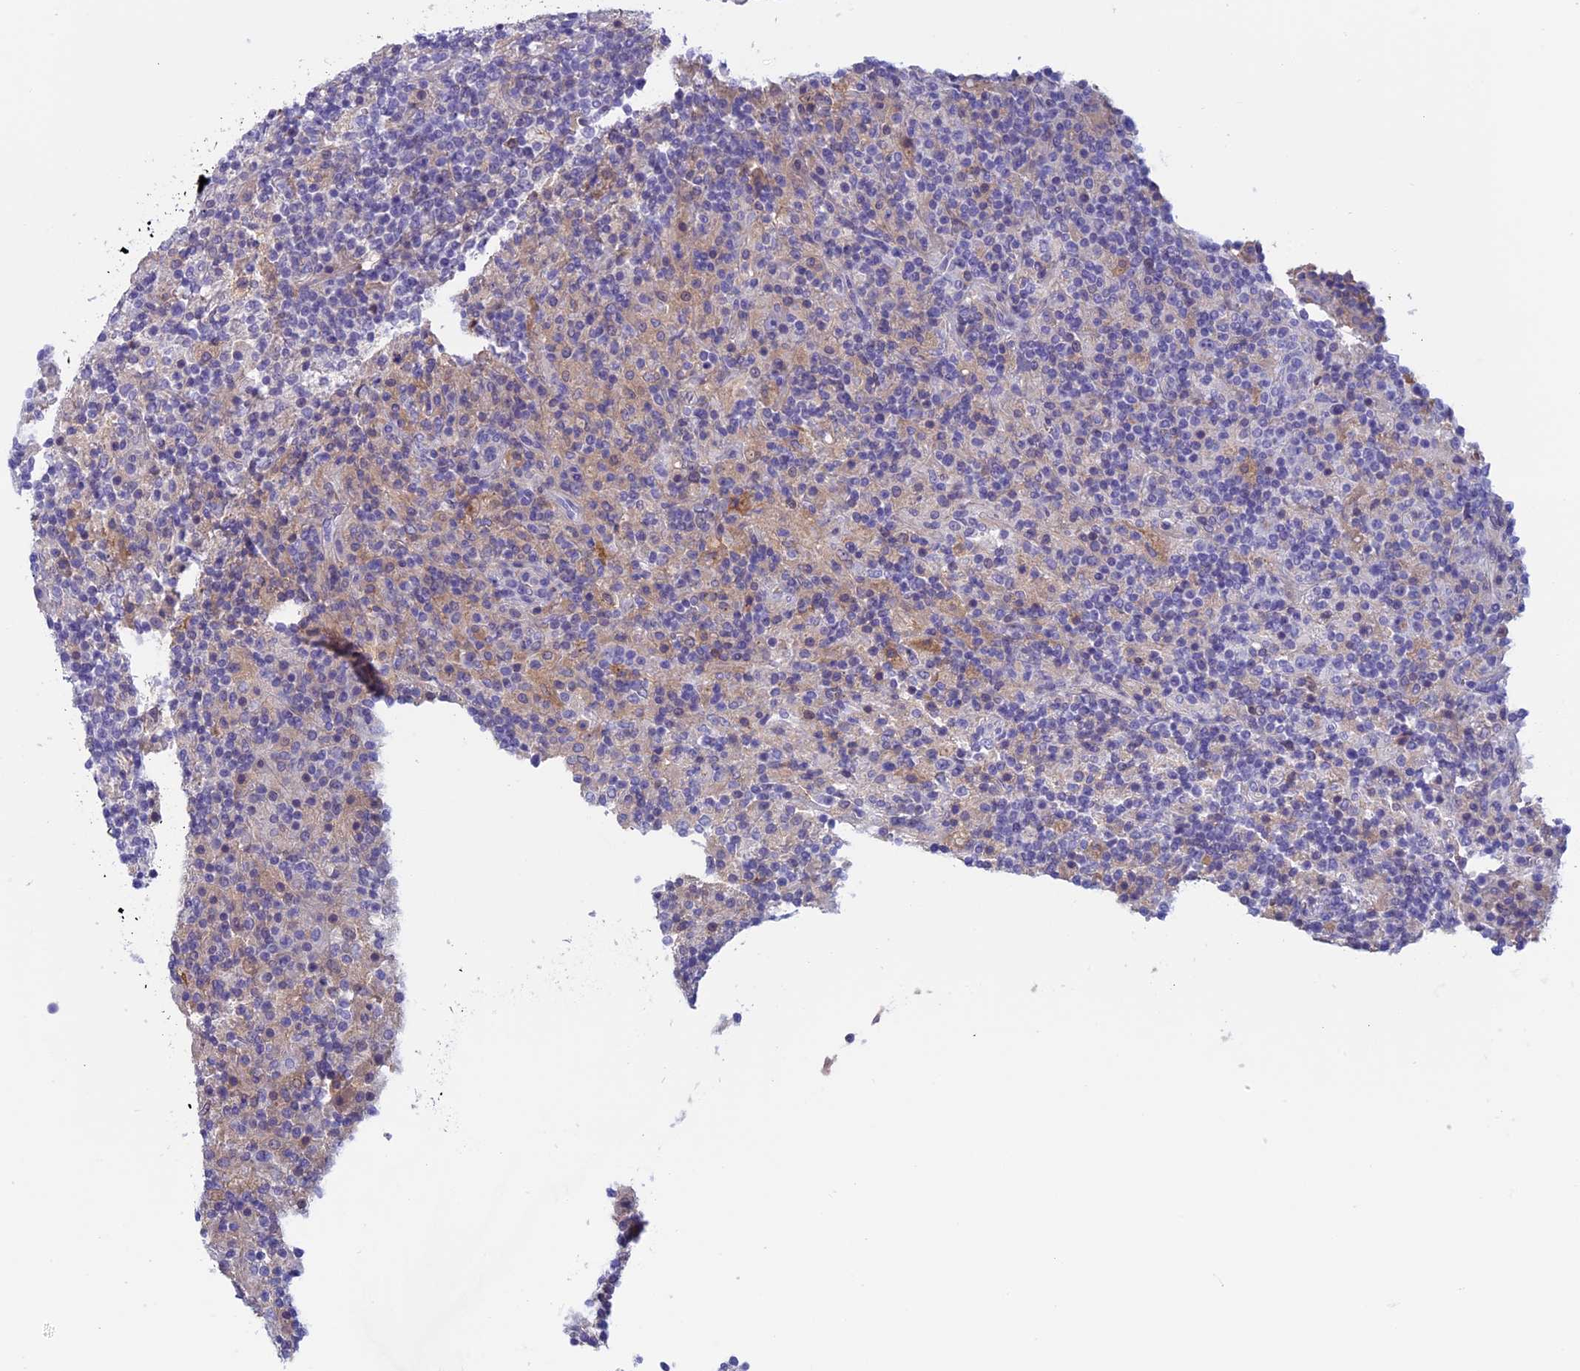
{"staining": {"intensity": "negative", "quantity": "none", "location": "none"}, "tissue": "lymphoma", "cell_type": "Tumor cells", "image_type": "cancer", "snomed": [{"axis": "morphology", "description": "Hodgkin's disease, NOS"}, {"axis": "topography", "description": "Lymph node"}], "caption": "The histopathology image demonstrates no staining of tumor cells in lymphoma.", "gene": "ANGPTL2", "patient": {"sex": "male", "age": 70}}